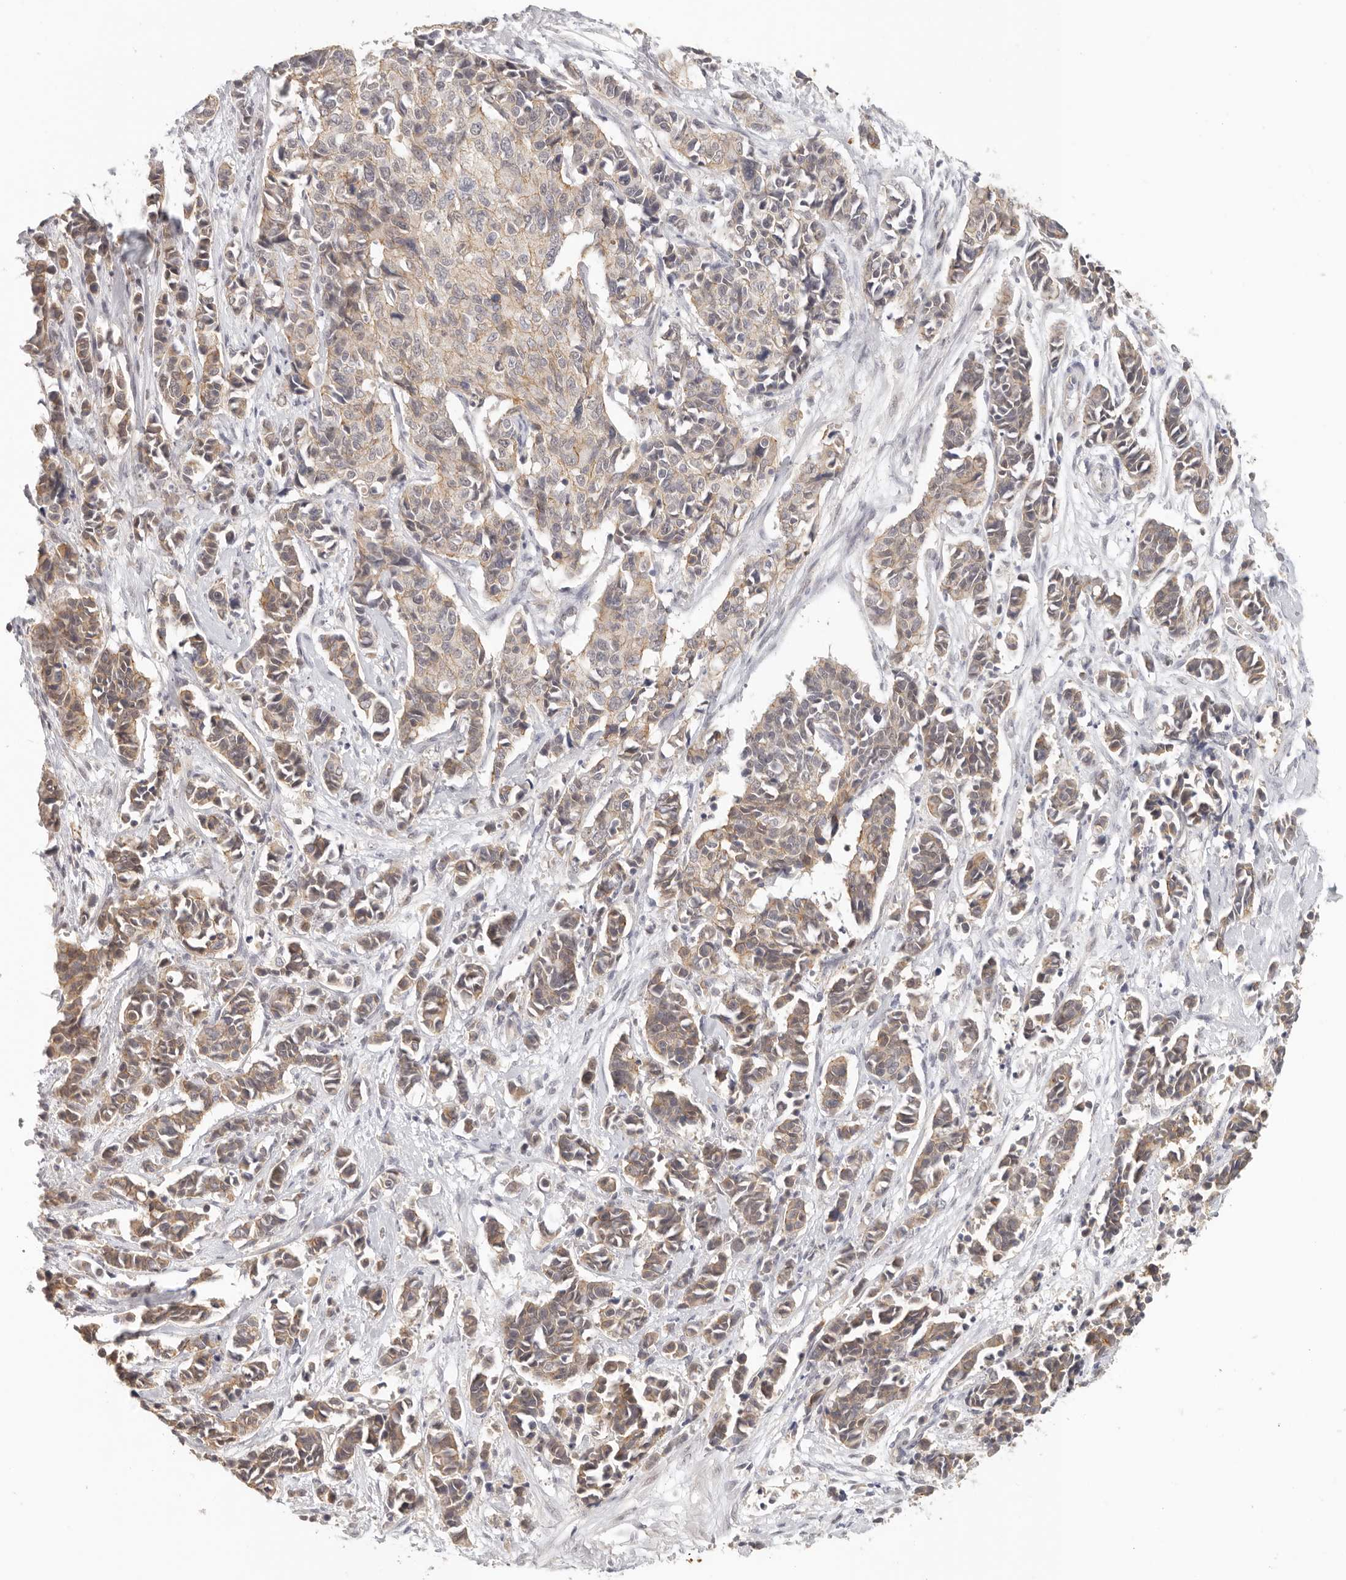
{"staining": {"intensity": "moderate", "quantity": ">75%", "location": "cytoplasmic/membranous"}, "tissue": "cervical cancer", "cell_type": "Tumor cells", "image_type": "cancer", "snomed": [{"axis": "morphology", "description": "Normal tissue, NOS"}, {"axis": "morphology", "description": "Squamous cell carcinoma, NOS"}, {"axis": "topography", "description": "Cervix"}], "caption": "Immunohistochemistry histopathology image of human cervical cancer (squamous cell carcinoma) stained for a protein (brown), which reveals medium levels of moderate cytoplasmic/membranous expression in approximately >75% of tumor cells.", "gene": "ANXA9", "patient": {"sex": "female", "age": 35}}